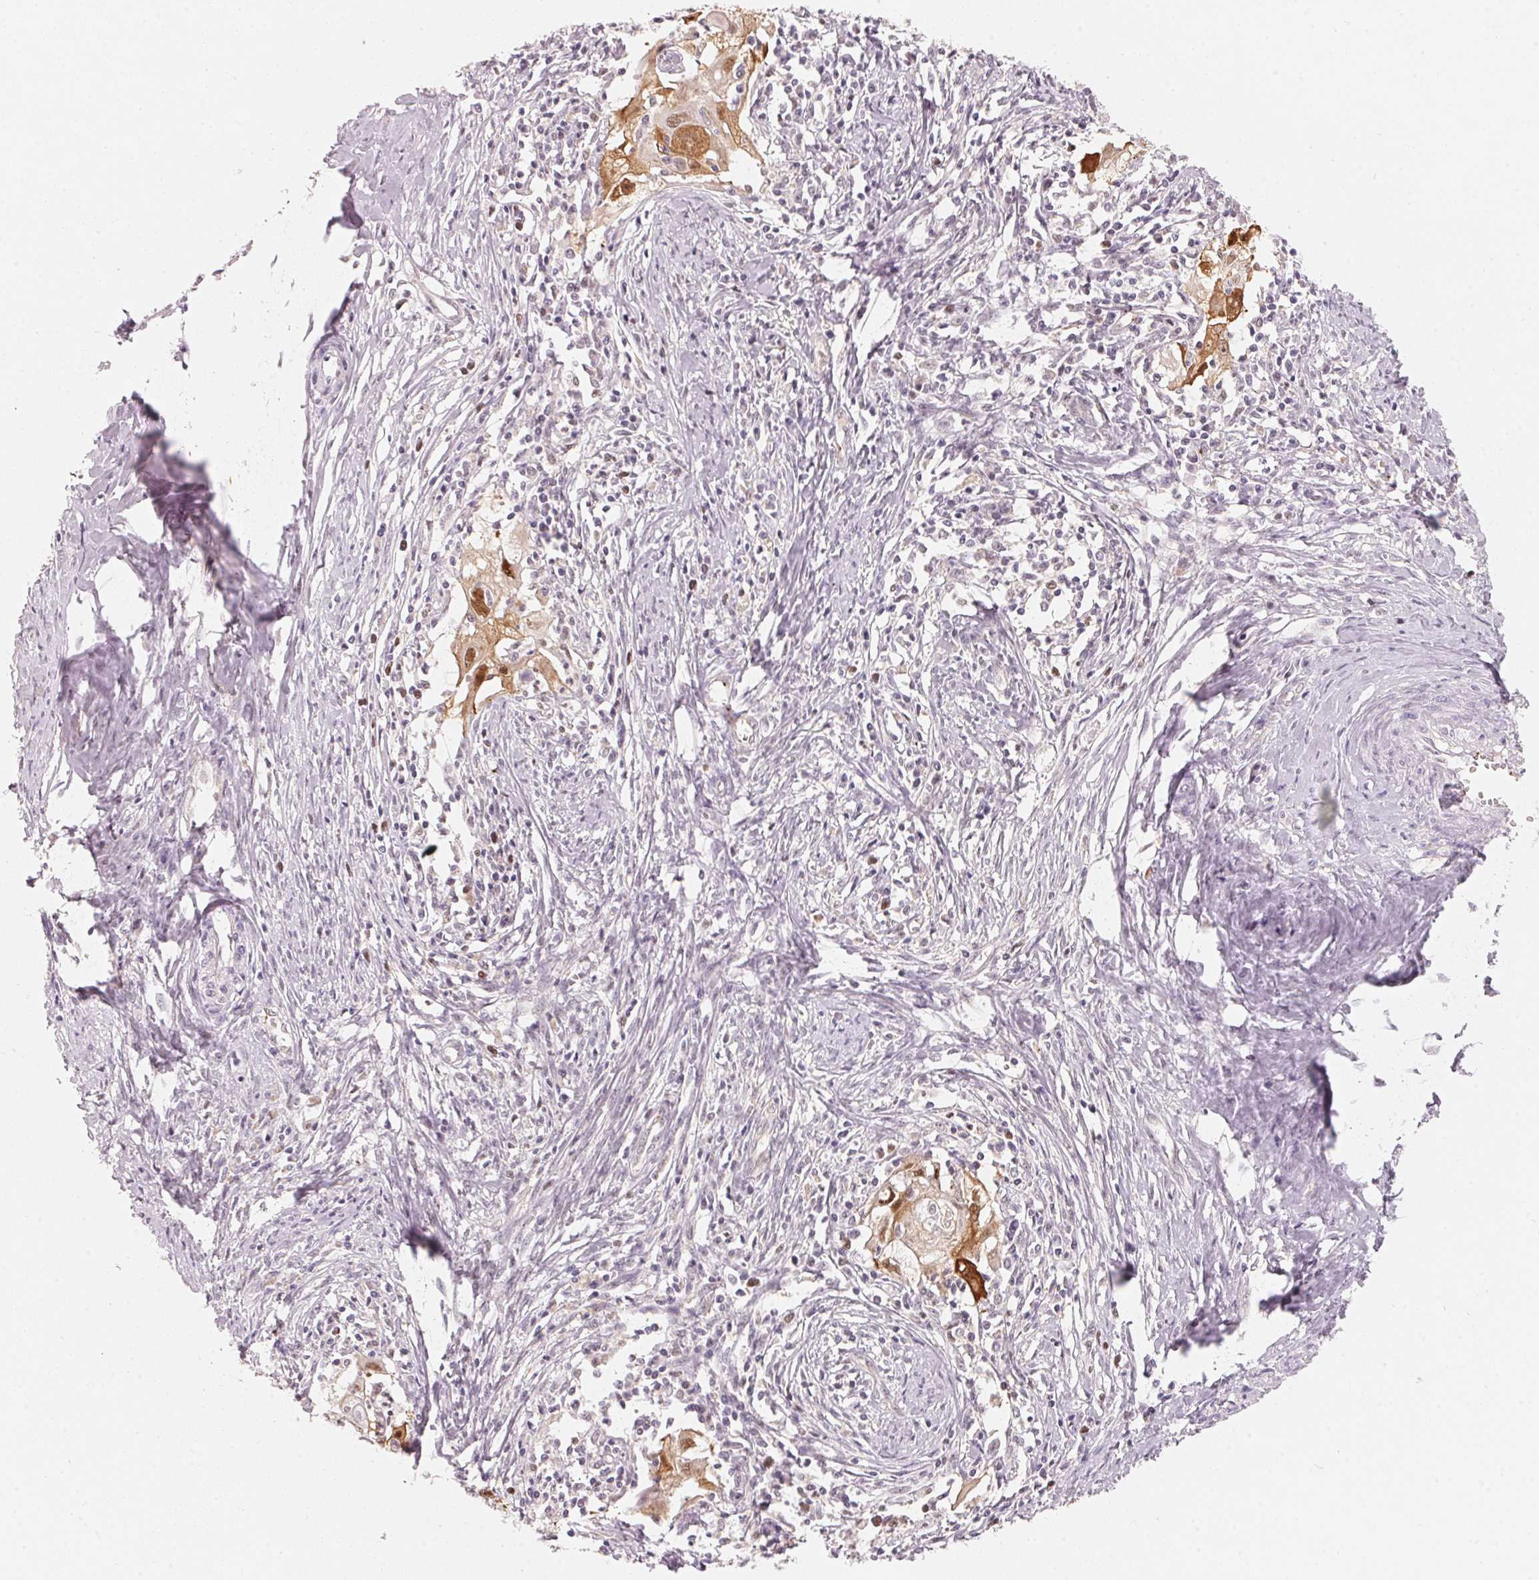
{"staining": {"intensity": "moderate", "quantity": "25%-75%", "location": "cytoplasmic/membranous,nuclear"}, "tissue": "cervical cancer", "cell_type": "Tumor cells", "image_type": "cancer", "snomed": [{"axis": "morphology", "description": "Squamous cell carcinoma, NOS"}, {"axis": "topography", "description": "Cervix"}], "caption": "This is a micrograph of IHC staining of cervical cancer (squamous cell carcinoma), which shows moderate positivity in the cytoplasmic/membranous and nuclear of tumor cells.", "gene": "ARHGAP22", "patient": {"sex": "female", "age": 30}}